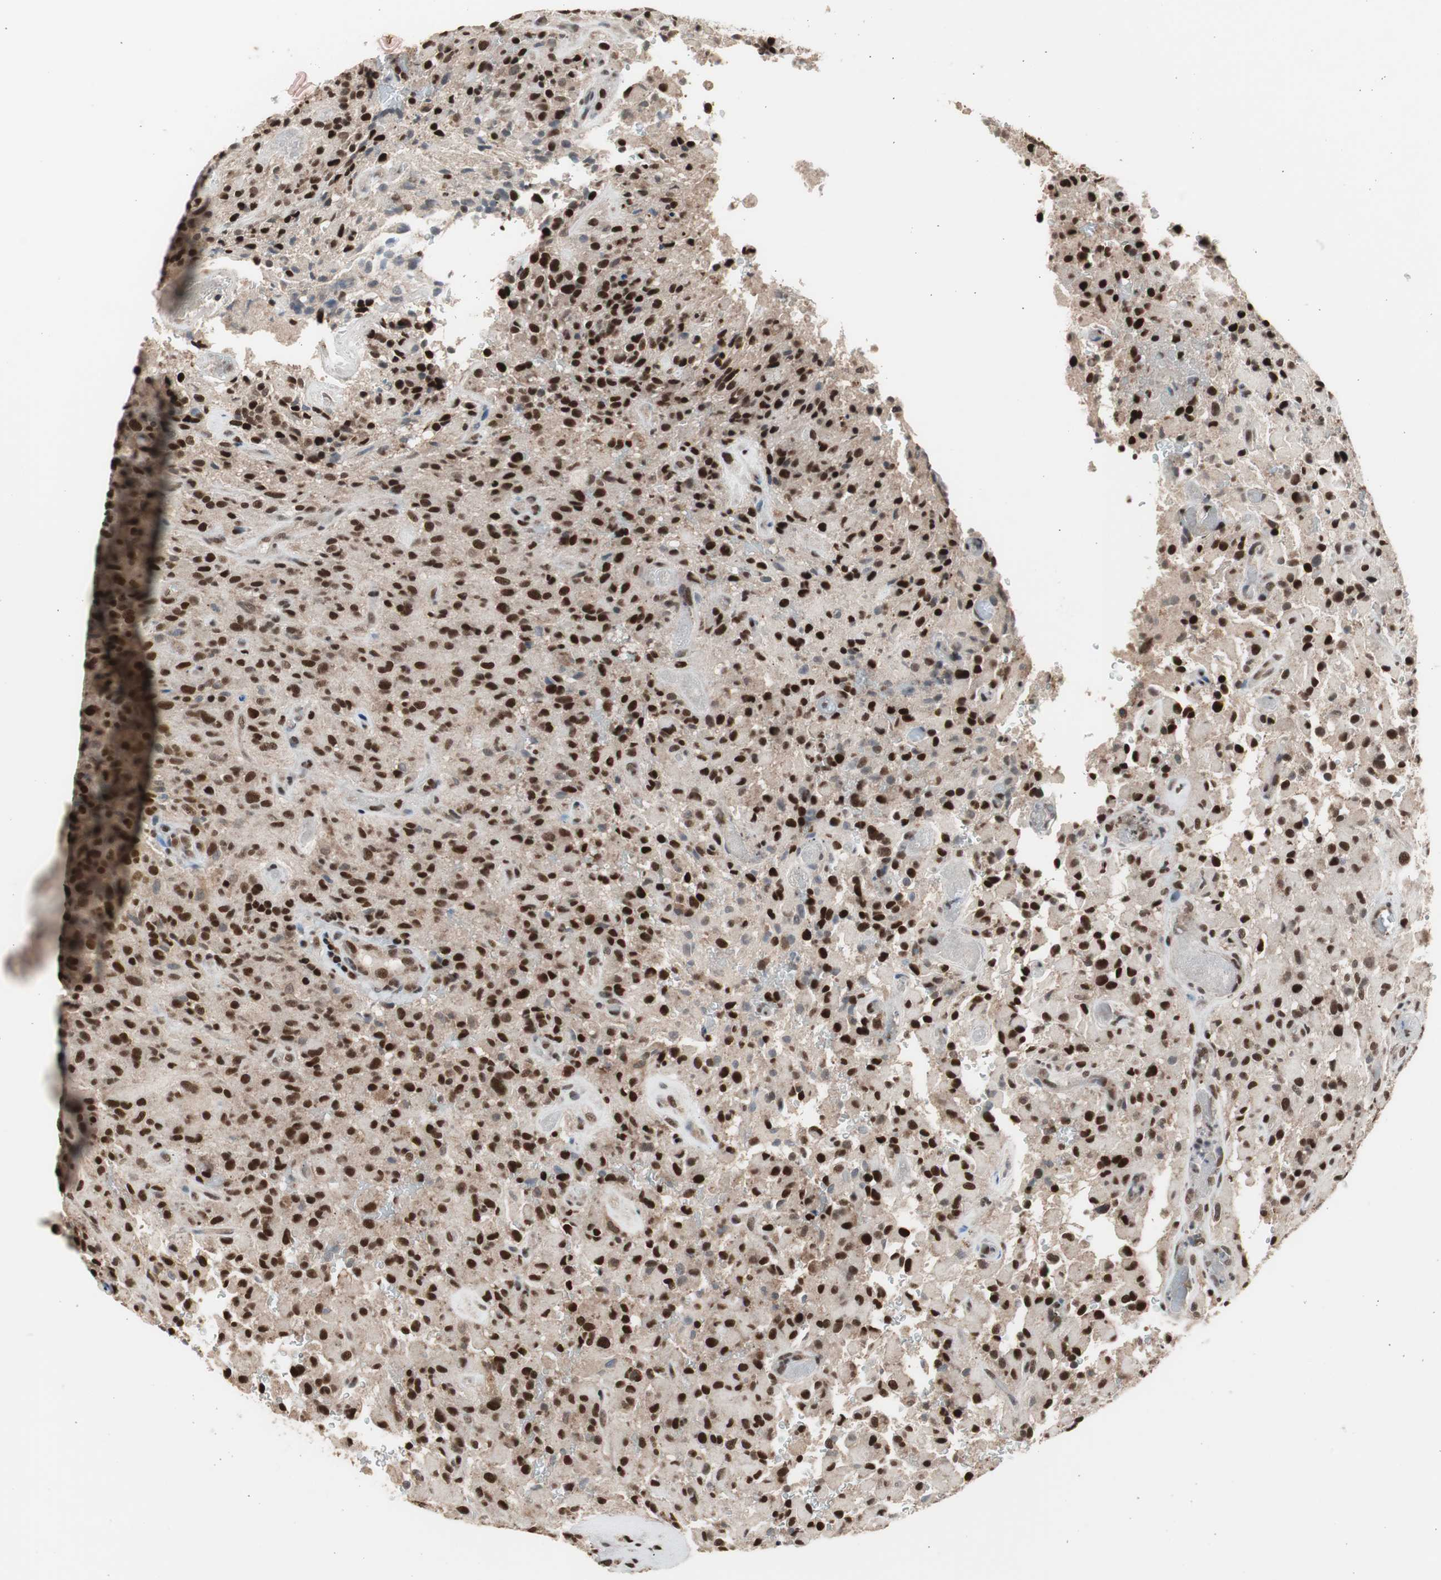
{"staining": {"intensity": "strong", "quantity": ">75%", "location": "nuclear"}, "tissue": "glioma", "cell_type": "Tumor cells", "image_type": "cancer", "snomed": [{"axis": "morphology", "description": "Glioma, malignant, High grade"}, {"axis": "topography", "description": "Brain"}], "caption": "A high amount of strong nuclear positivity is identified in approximately >75% of tumor cells in malignant glioma (high-grade) tissue. (IHC, brightfield microscopy, high magnification).", "gene": "RPA1", "patient": {"sex": "male", "age": 71}}